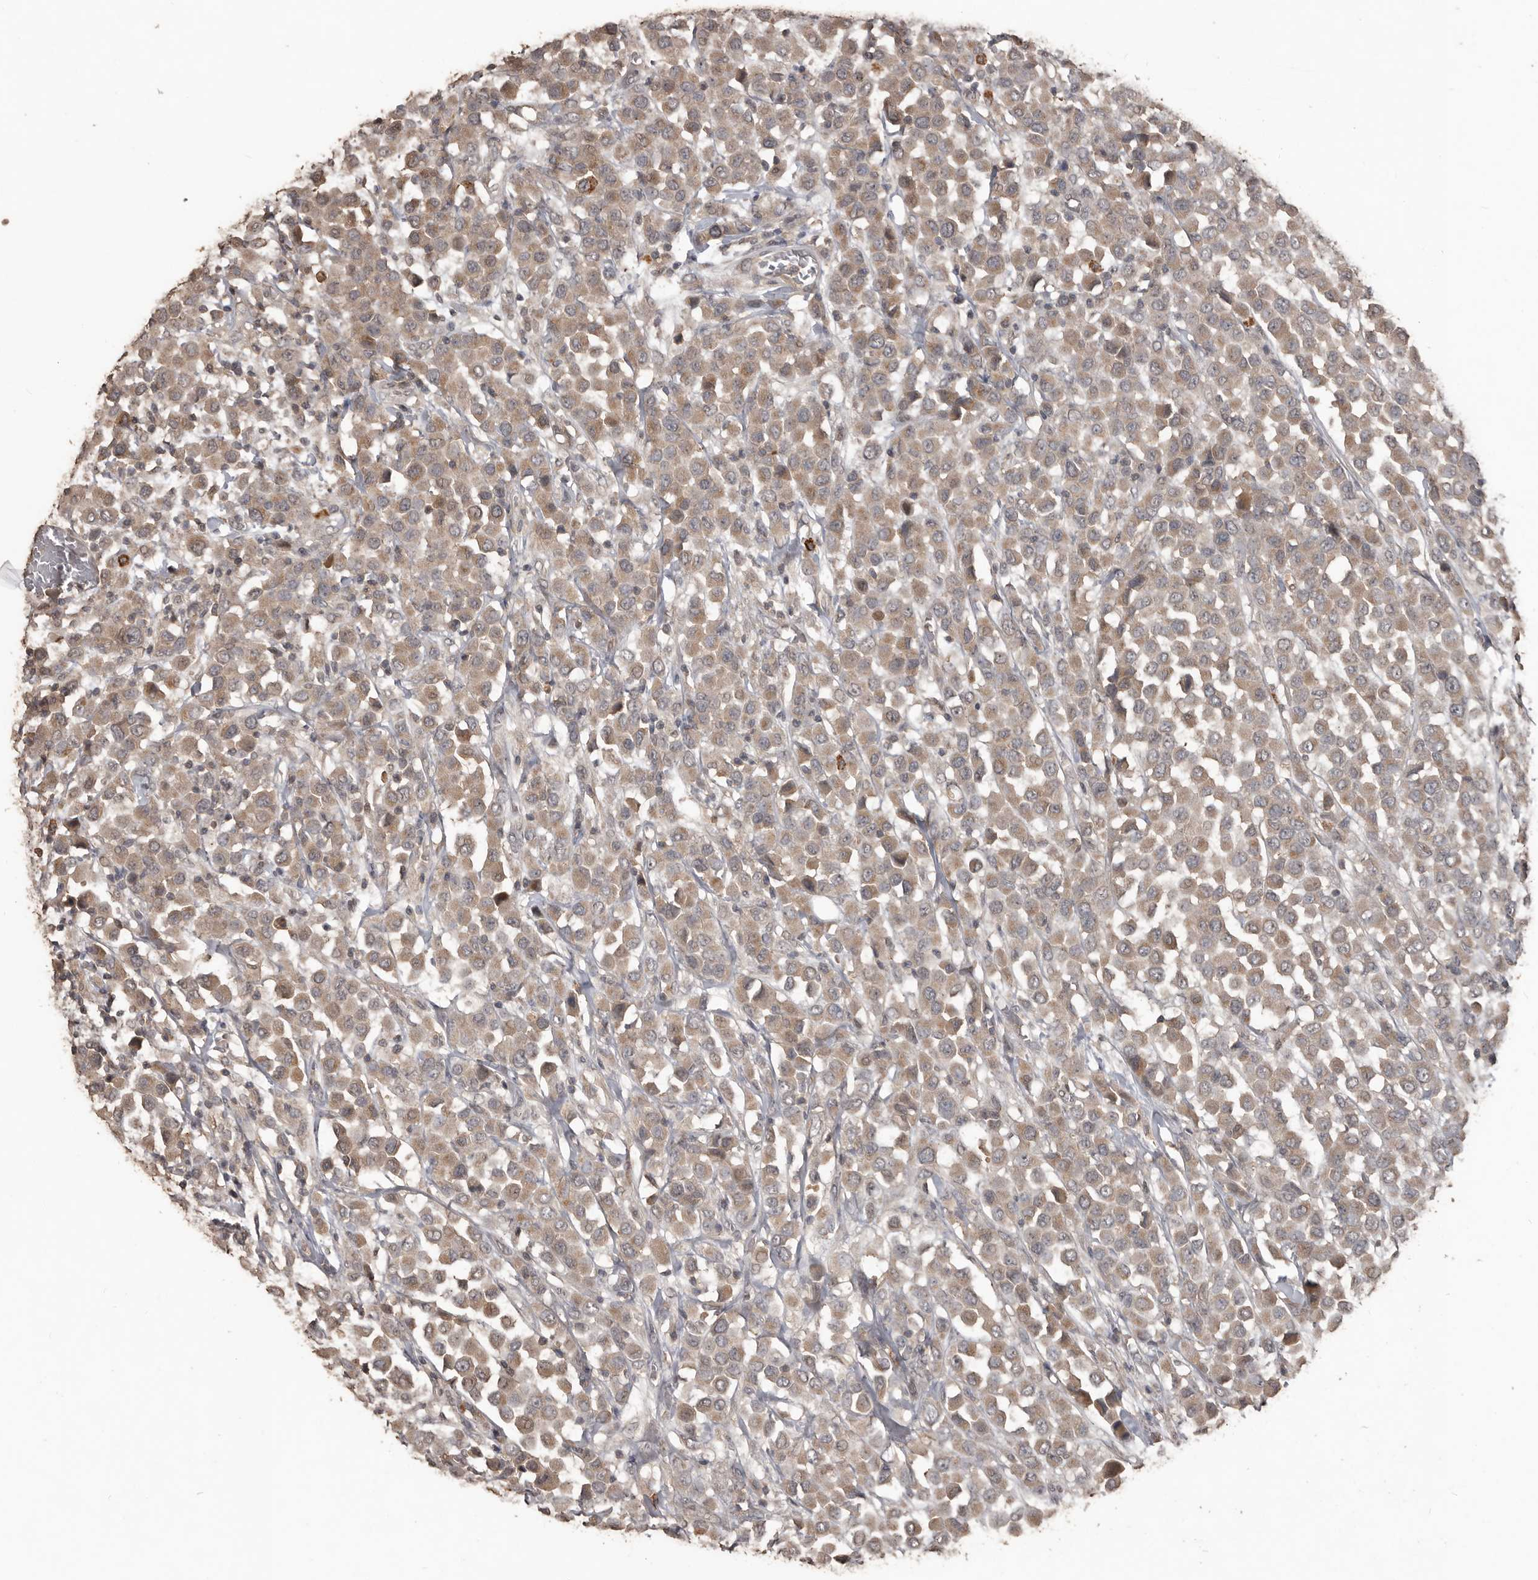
{"staining": {"intensity": "weak", "quantity": ">75%", "location": "cytoplasmic/membranous"}, "tissue": "breast cancer", "cell_type": "Tumor cells", "image_type": "cancer", "snomed": [{"axis": "morphology", "description": "Duct carcinoma"}, {"axis": "topography", "description": "Breast"}], "caption": "Breast cancer stained for a protein (brown) shows weak cytoplasmic/membranous positive expression in approximately >75% of tumor cells.", "gene": "BAMBI", "patient": {"sex": "female", "age": 61}}